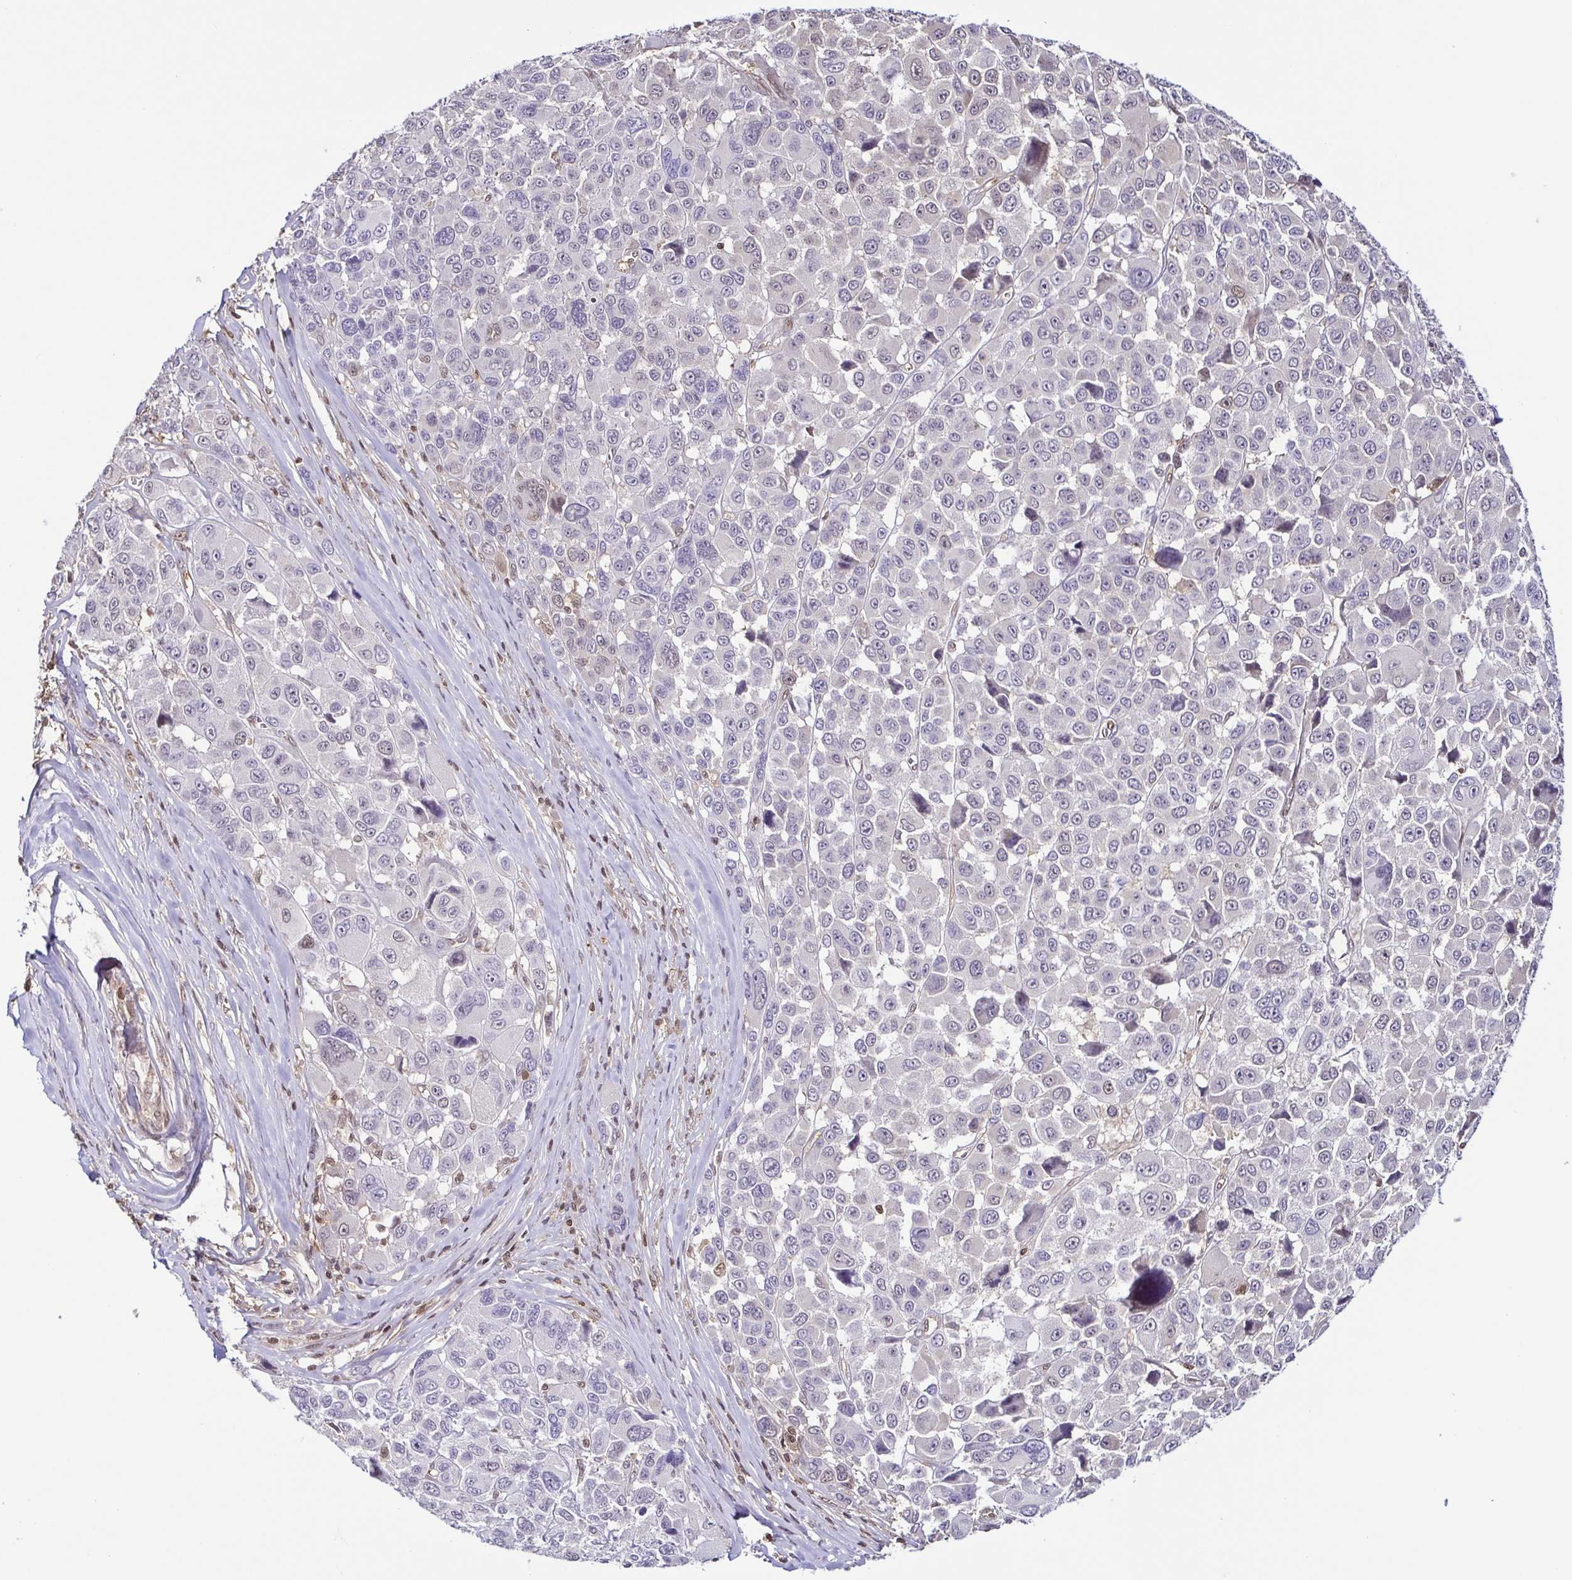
{"staining": {"intensity": "negative", "quantity": "none", "location": "none"}, "tissue": "melanoma", "cell_type": "Tumor cells", "image_type": "cancer", "snomed": [{"axis": "morphology", "description": "Malignant melanoma, NOS"}, {"axis": "topography", "description": "Skin"}], "caption": "High magnification brightfield microscopy of malignant melanoma stained with DAB (brown) and counterstained with hematoxylin (blue): tumor cells show no significant expression. (Brightfield microscopy of DAB immunohistochemistry at high magnification).", "gene": "PSMB9", "patient": {"sex": "female", "age": 66}}